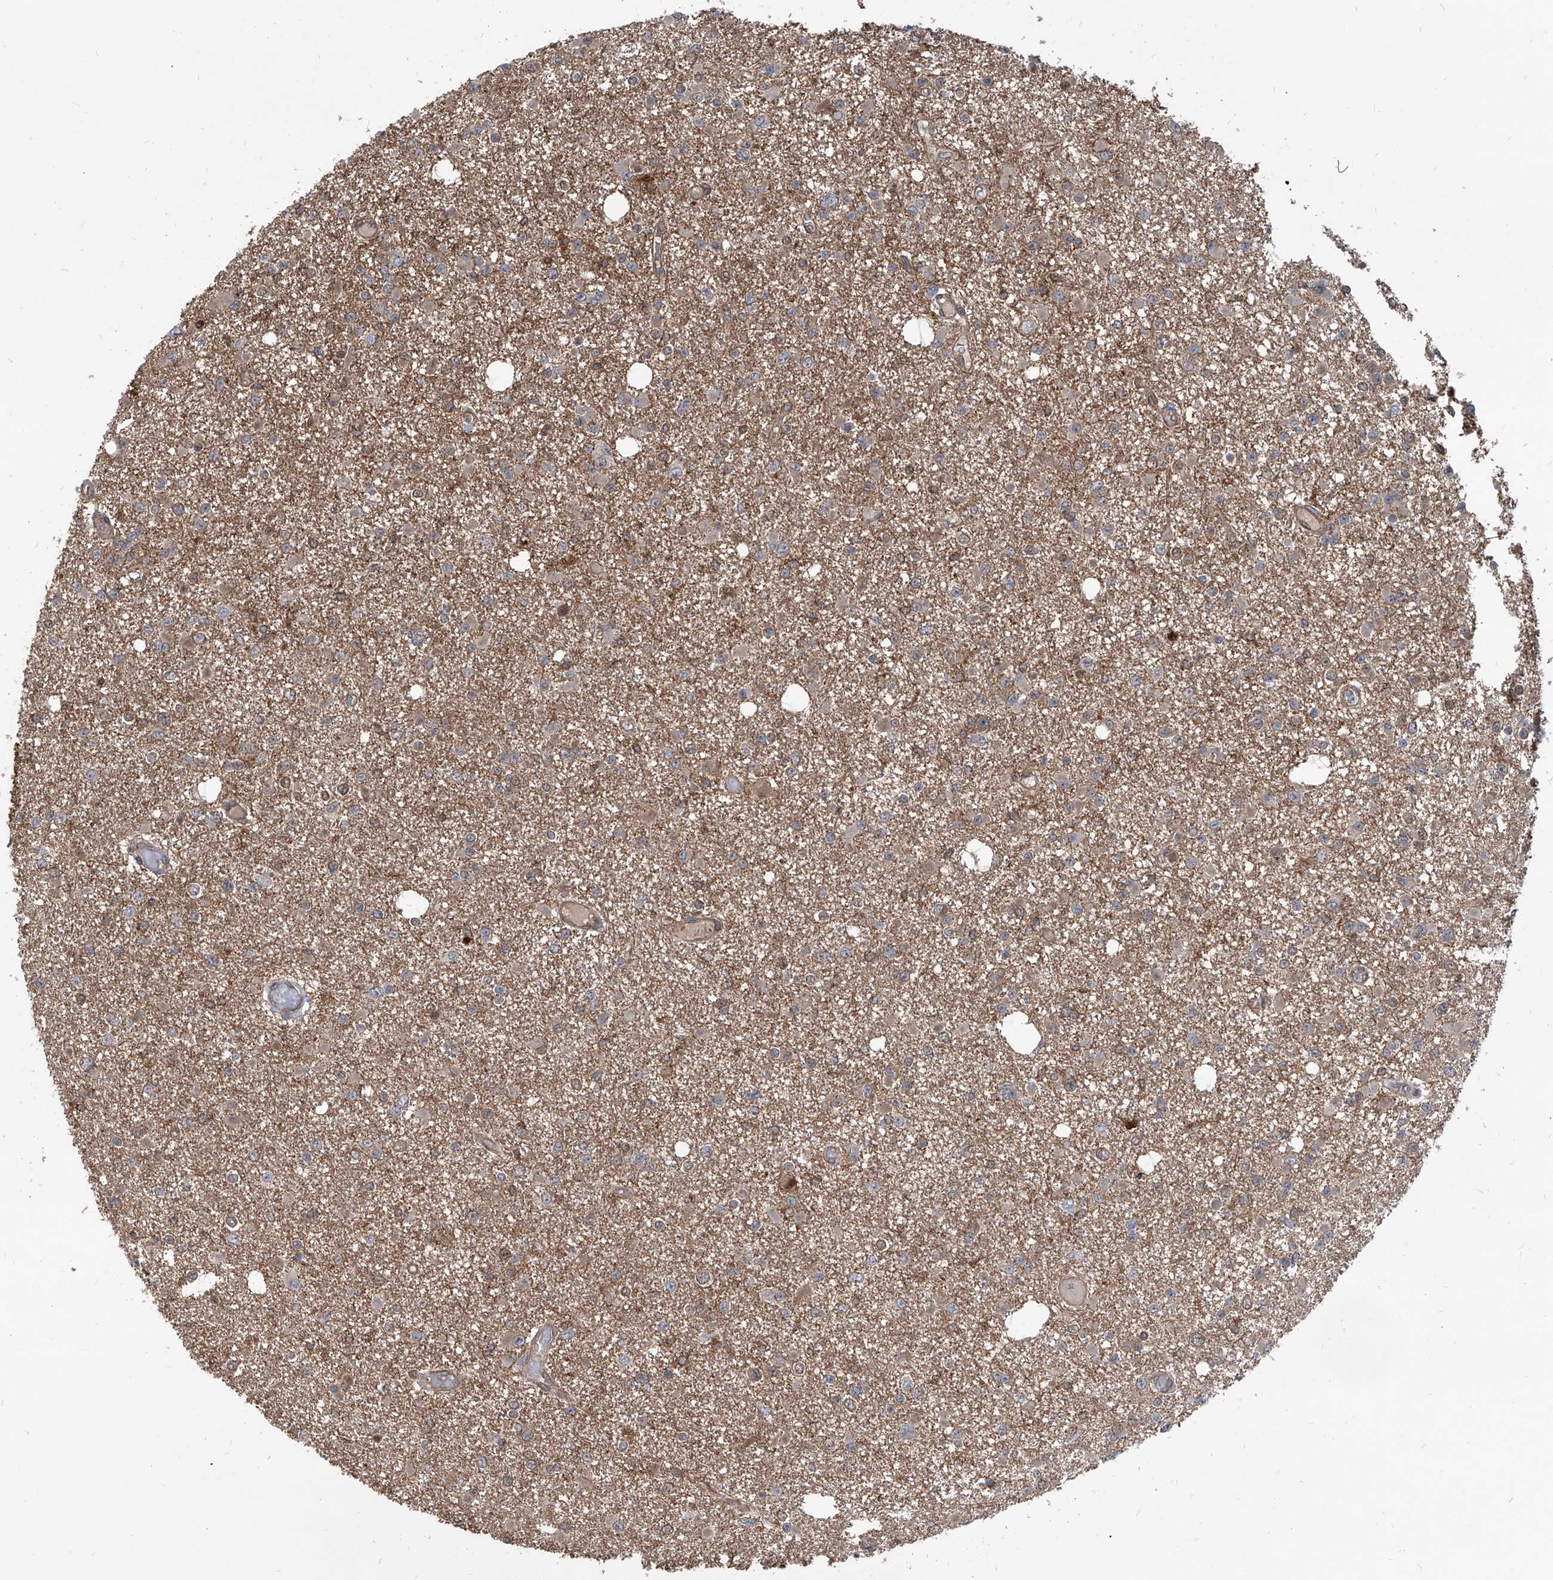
{"staining": {"intensity": "weak", "quantity": "25%-75%", "location": "cytoplasmic/membranous"}, "tissue": "glioma", "cell_type": "Tumor cells", "image_type": "cancer", "snomed": [{"axis": "morphology", "description": "Glioma, malignant, Low grade"}, {"axis": "topography", "description": "Brain"}], "caption": "DAB (3,3'-diaminobenzidine) immunohistochemical staining of human malignant glioma (low-grade) exhibits weak cytoplasmic/membranous protein expression in about 25%-75% of tumor cells.", "gene": "MAGED2", "patient": {"sex": "female", "age": 22}}